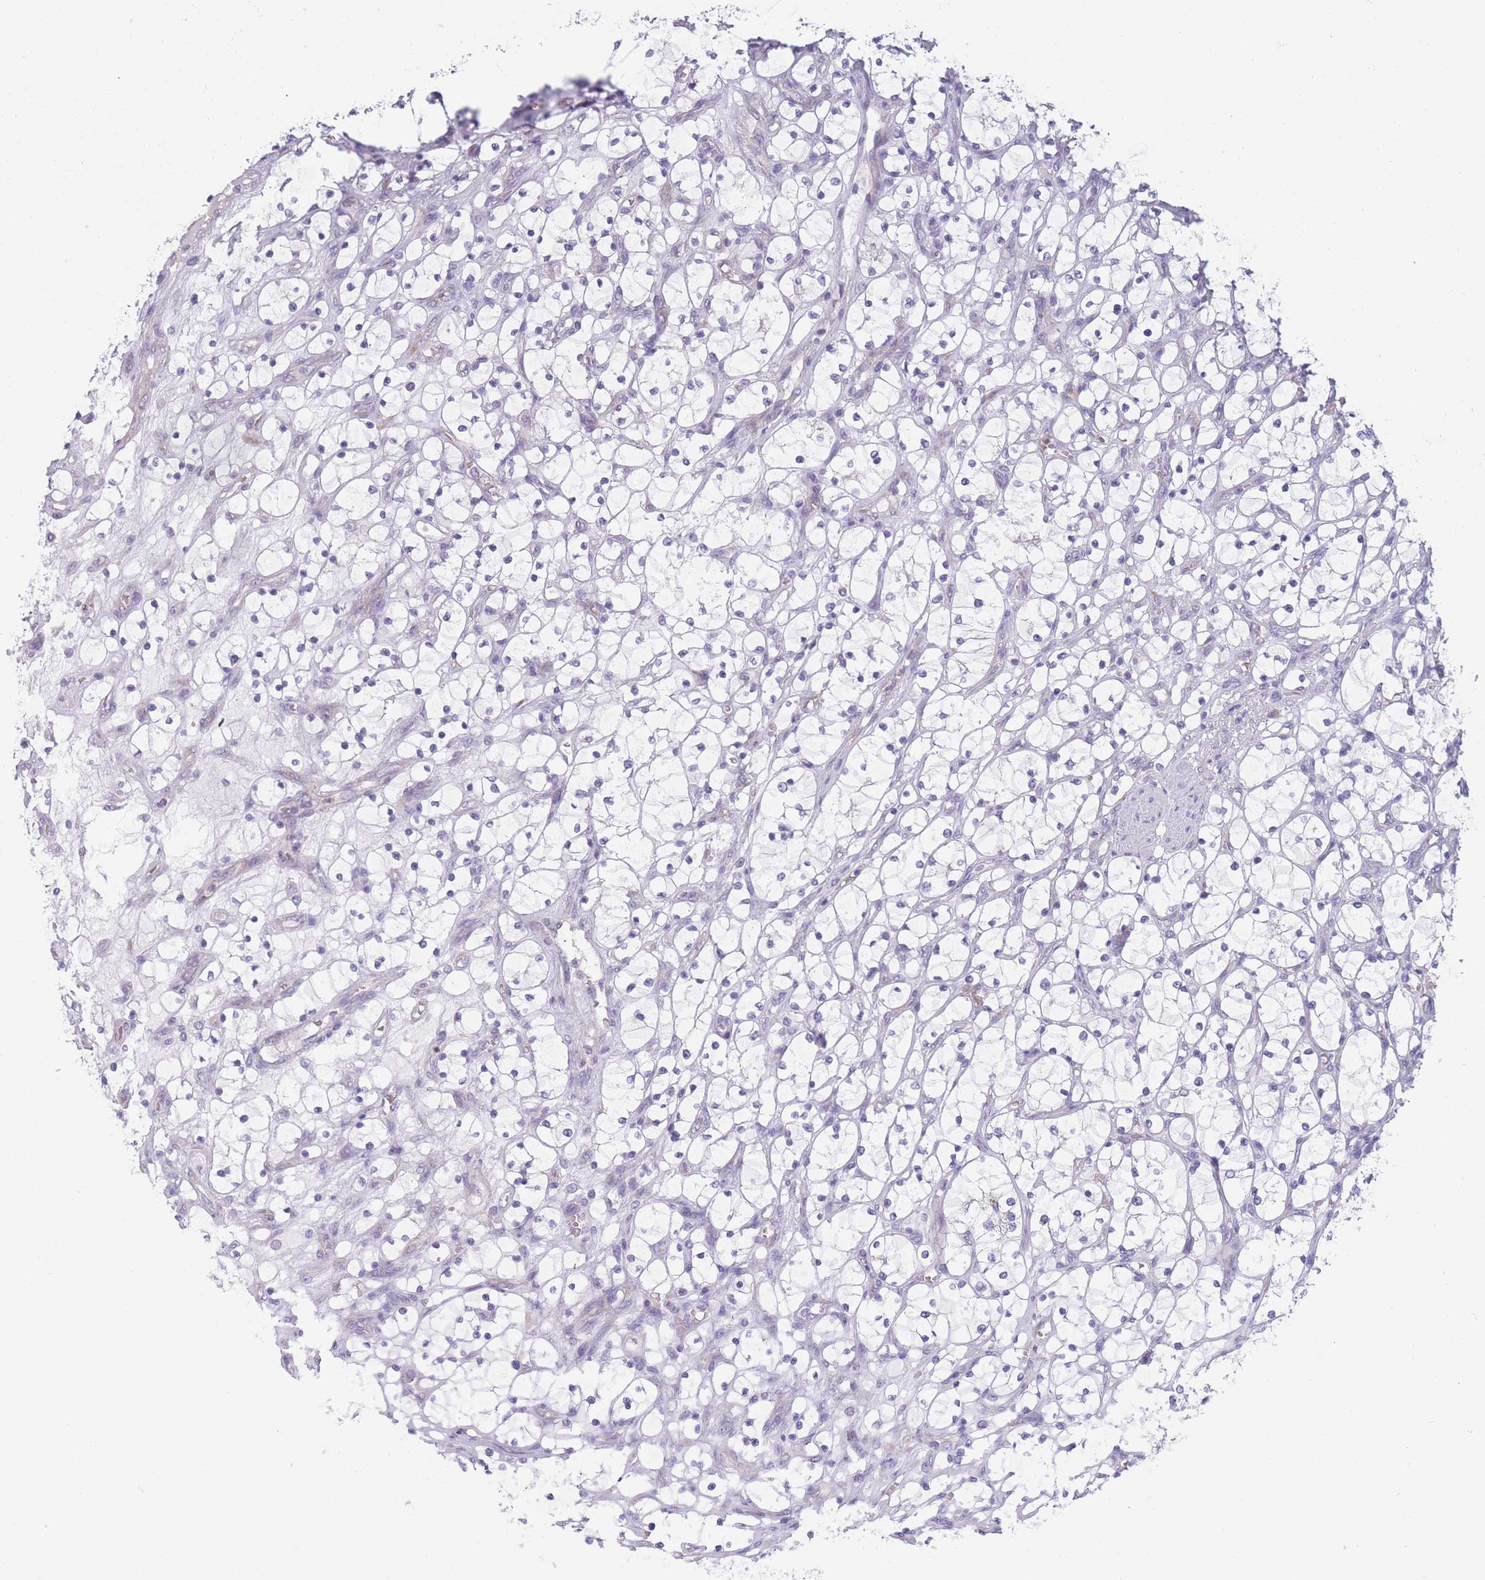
{"staining": {"intensity": "negative", "quantity": "none", "location": "none"}, "tissue": "renal cancer", "cell_type": "Tumor cells", "image_type": "cancer", "snomed": [{"axis": "morphology", "description": "Adenocarcinoma, NOS"}, {"axis": "topography", "description": "Kidney"}], "caption": "This micrograph is of renal cancer (adenocarcinoma) stained with IHC to label a protein in brown with the nuclei are counter-stained blue. There is no expression in tumor cells.", "gene": "NDUFAF6", "patient": {"sex": "female", "age": 69}}